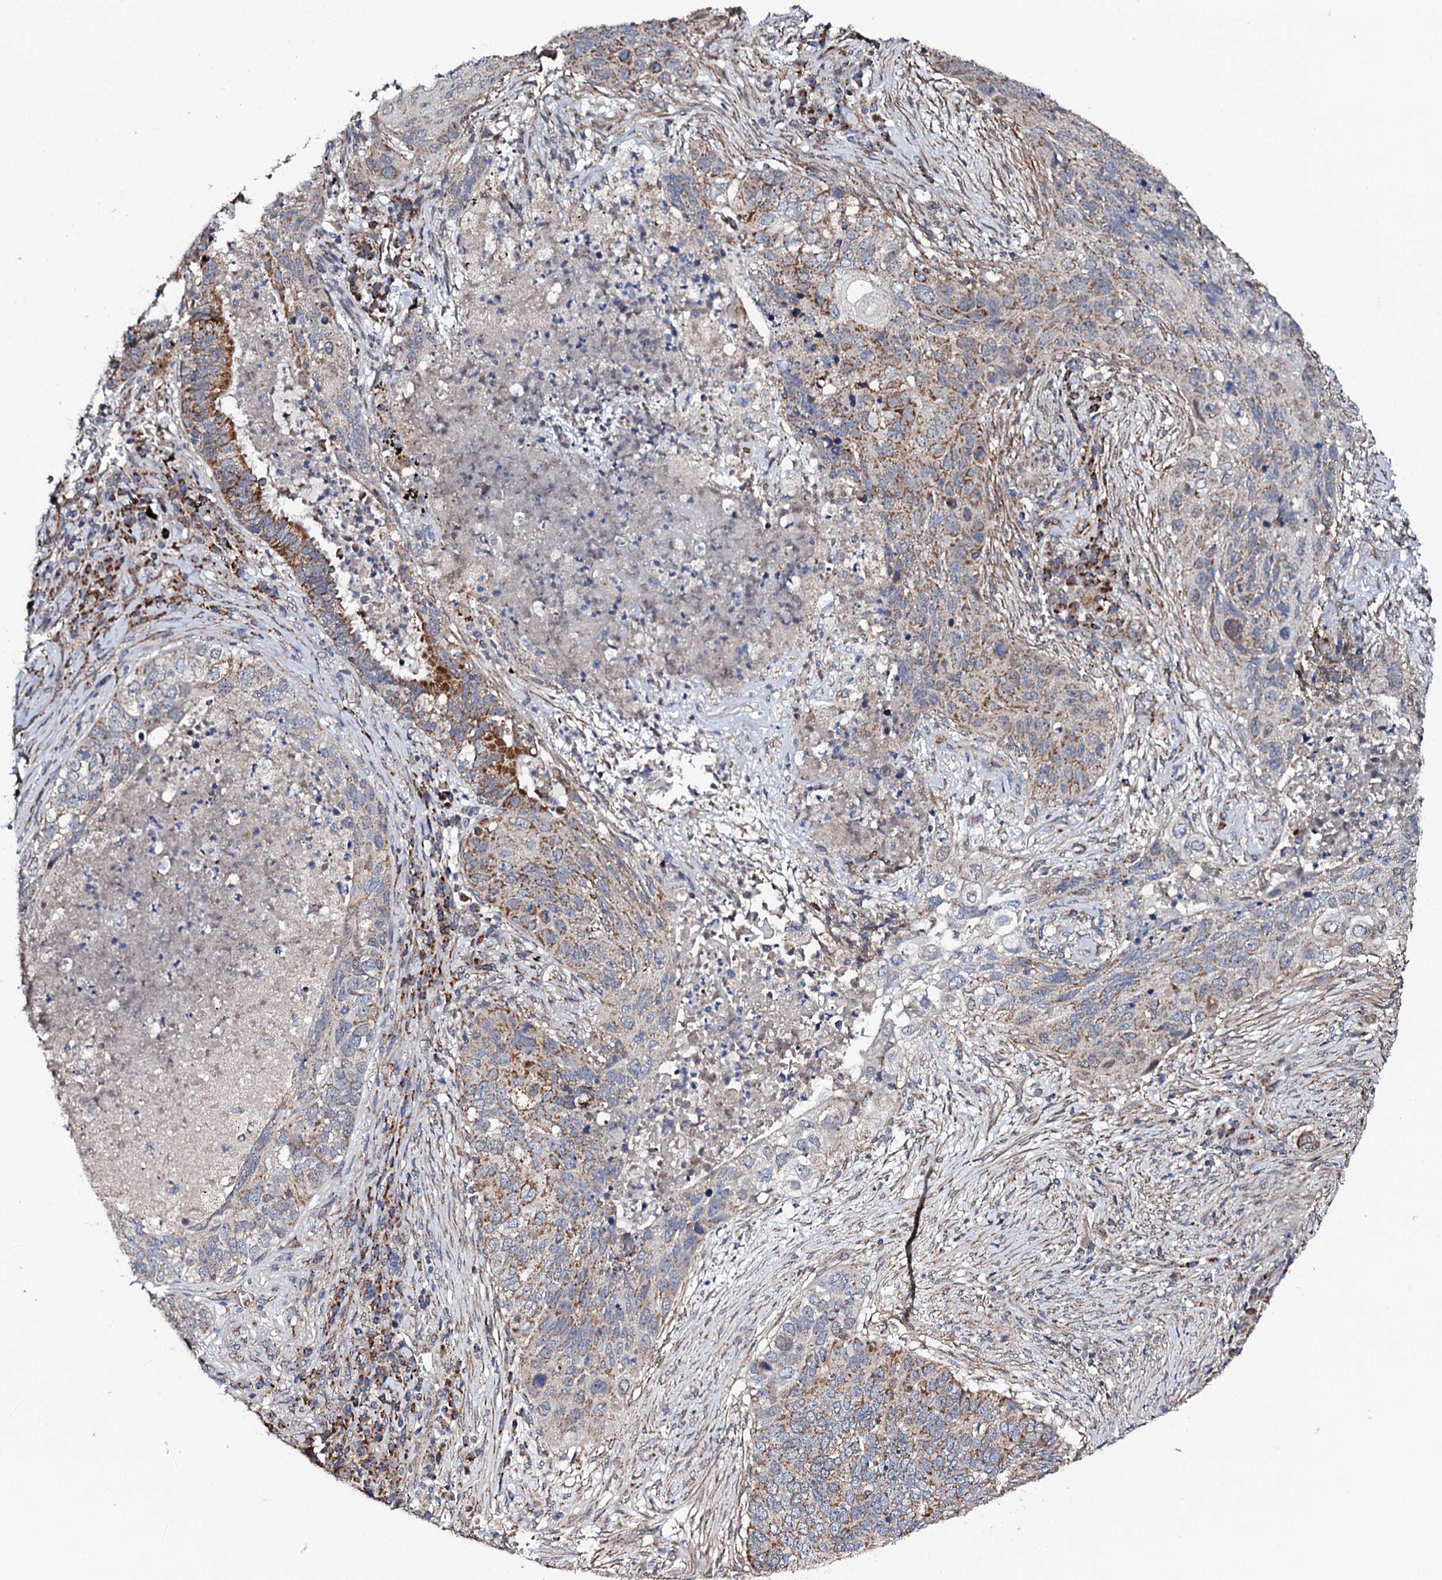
{"staining": {"intensity": "moderate", "quantity": "25%-75%", "location": "cytoplasmic/membranous"}, "tissue": "lung cancer", "cell_type": "Tumor cells", "image_type": "cancer", "snomed": [{"axis": "morphology", "description": "Squamous cell carcinoma, NOS"}, {"axis": "topography", "description": "Lung"}], "caption": "Moderate cytoplasmic/membranous protein staining is appreciated in about 25%-75% of tumor cells in squamous cell carcinoma (lung).", "gene": "MTIF3", "patient": {"sex": "female", "age": 63}}